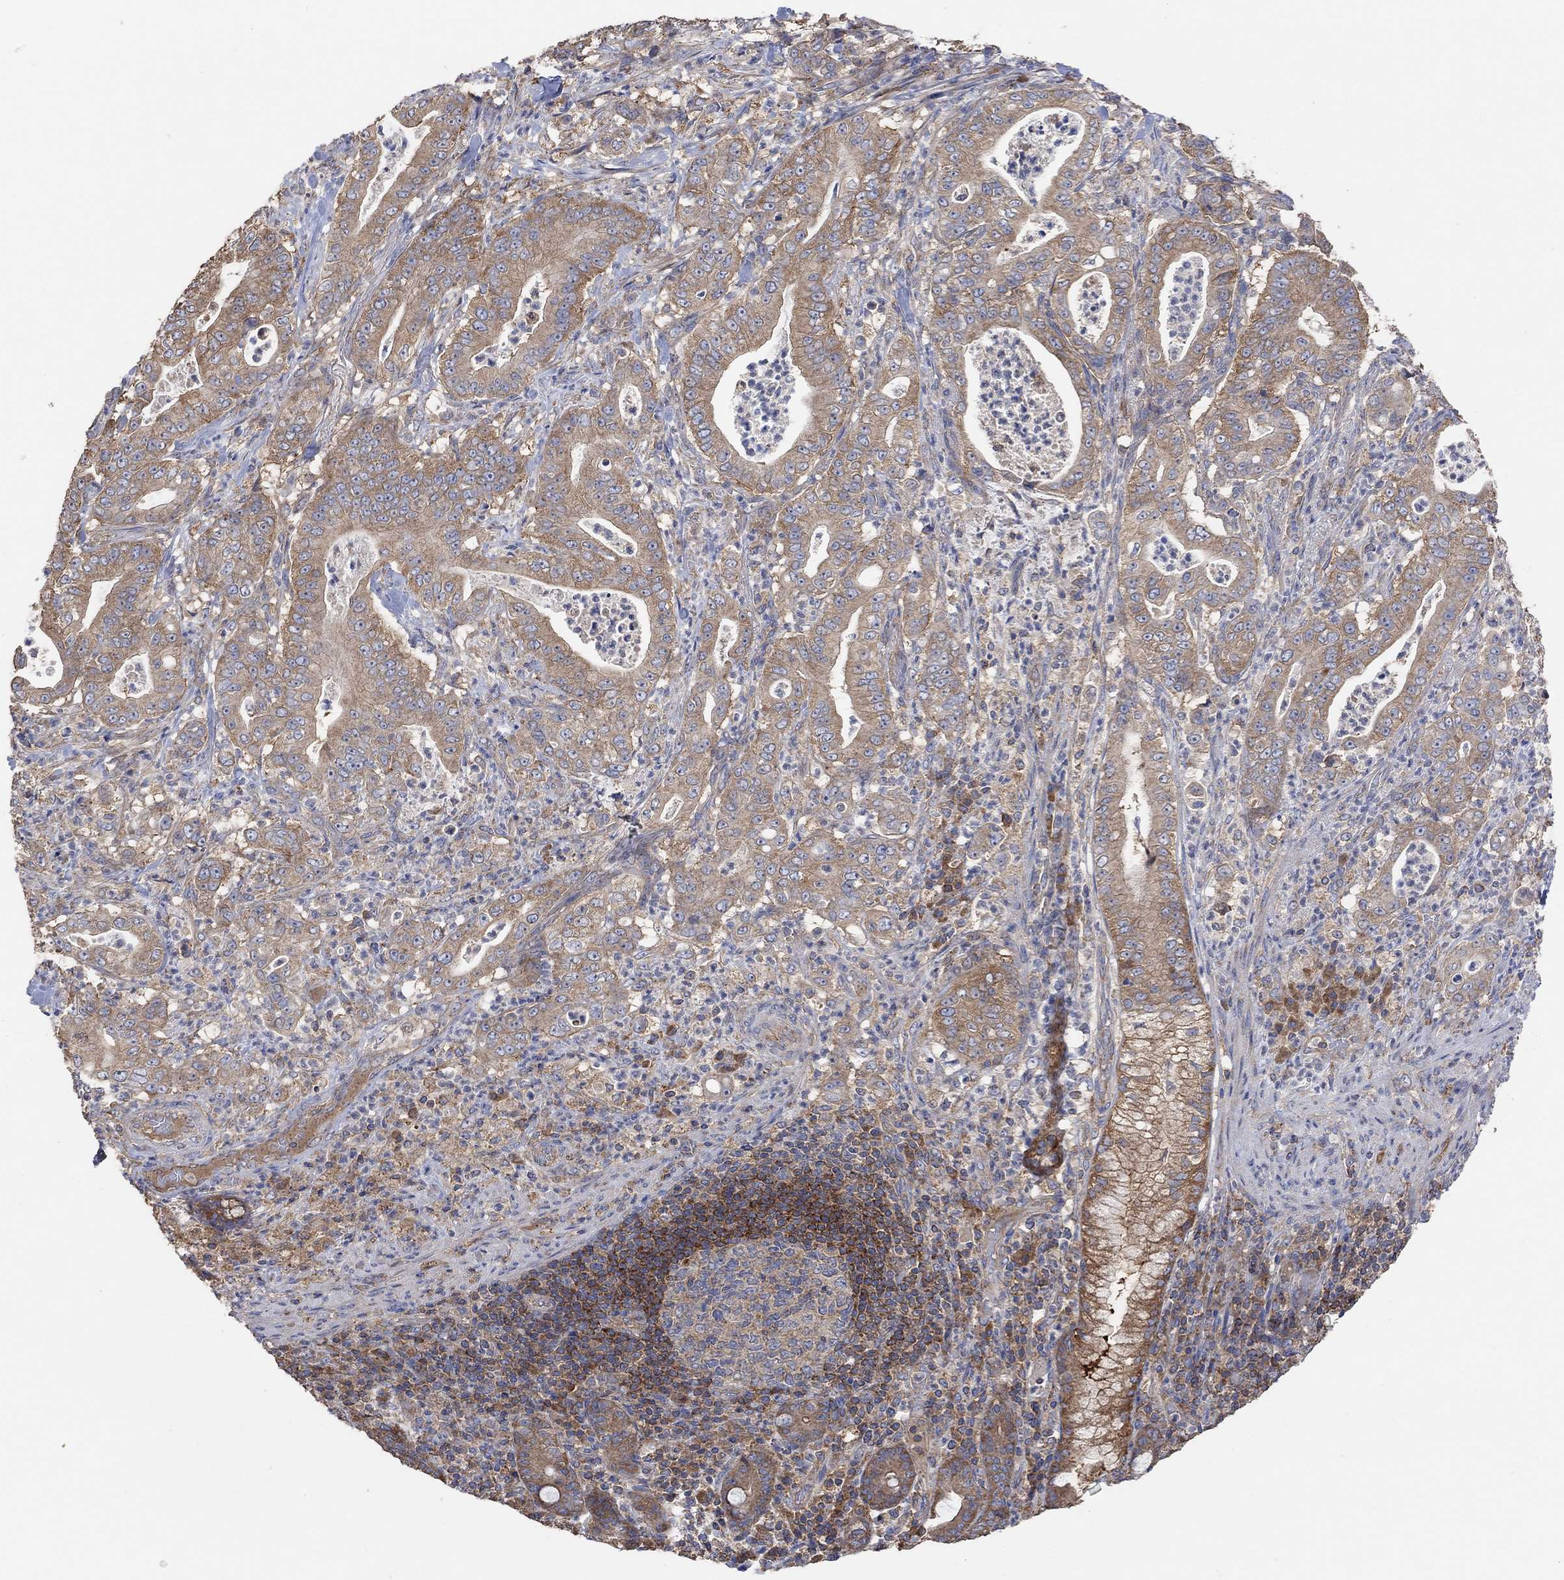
{"staining": {"intensity": "moderate", "quantity": ">75%", "location": "cytoplasmic/membranous"}, "tissue": "pancreatic cancer", "cell_type": "Tumor cells", "image_type": "cancer", "snomed": [{"axis": "morphology", "description": "Adenocarcinoma, NOS"}, {"axis": "topography", "description": "Pancreas"}], "caption": "The immunohistochemical stain shows moderate cytoplasmic/membranous positivity in tumor cells of adenocarcinoma (pancreatic) tissue.", "gene": "BLOC1S3", "patient": {"sex": "male", "age": 71}}